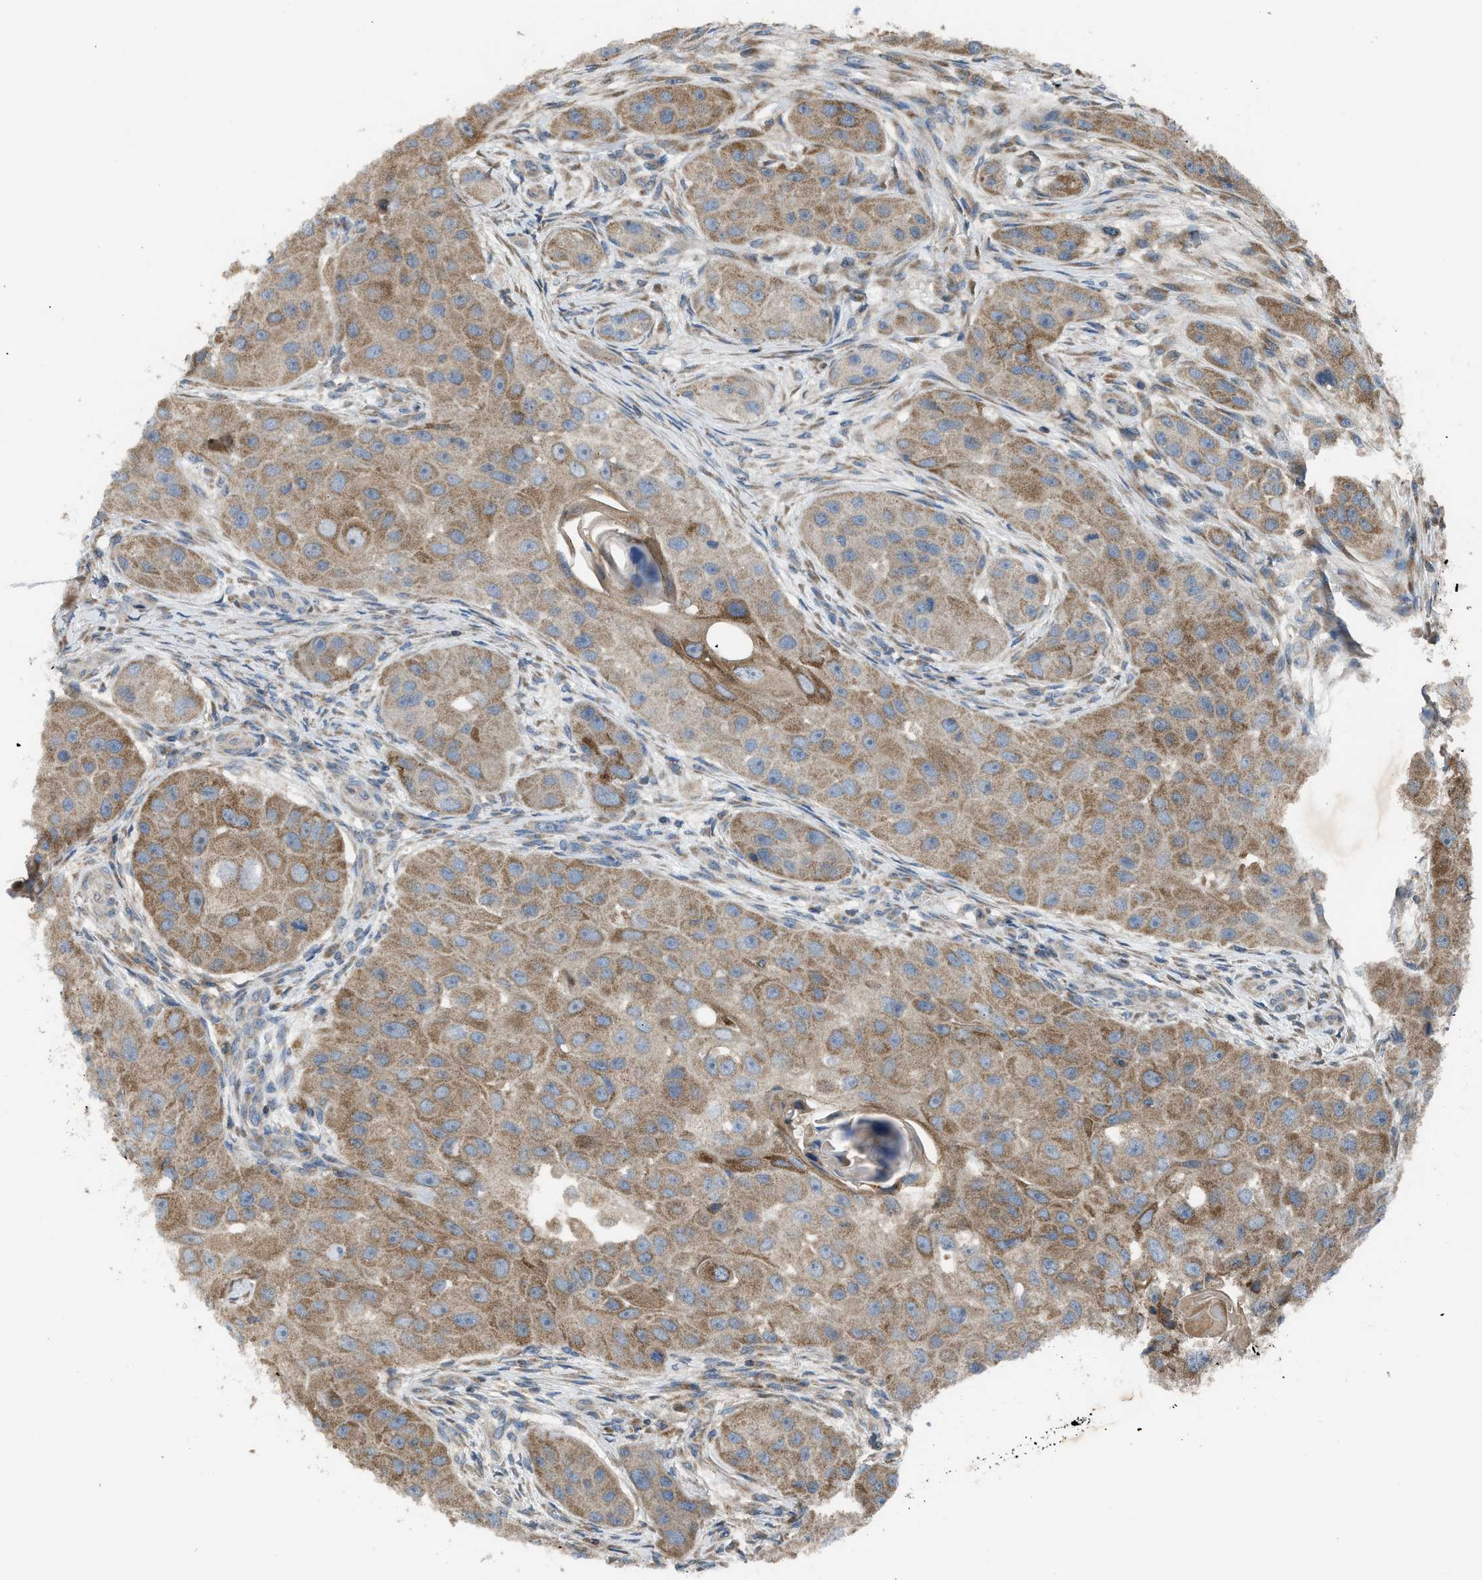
{"staining": {"intensity": "moderate", "quantity": ">75%", "location": "cytoplasmic/membranous"}, "tissue": "head and neck cancer", "cell_type": "Tumor cells", "image_type": "cancer", "snomed": [{"axis": "morphology", "description": "Normal tissue, NOS"}, {"axis": "morphology", "description": "Squamous cell carcinoma, NOS"}, {"axis": "topography", "description": "Skeletal muscle"}, {"axis": "topography", "description": "Head-Neck"}], "caption": "The image shows a brown stain indicating the presence of a protein in the cytoplasmic/membranous of tumor cells in head and neck cancer.", "gene": "PAFAH2", "patient": {"sex": "male", "age": 51}}